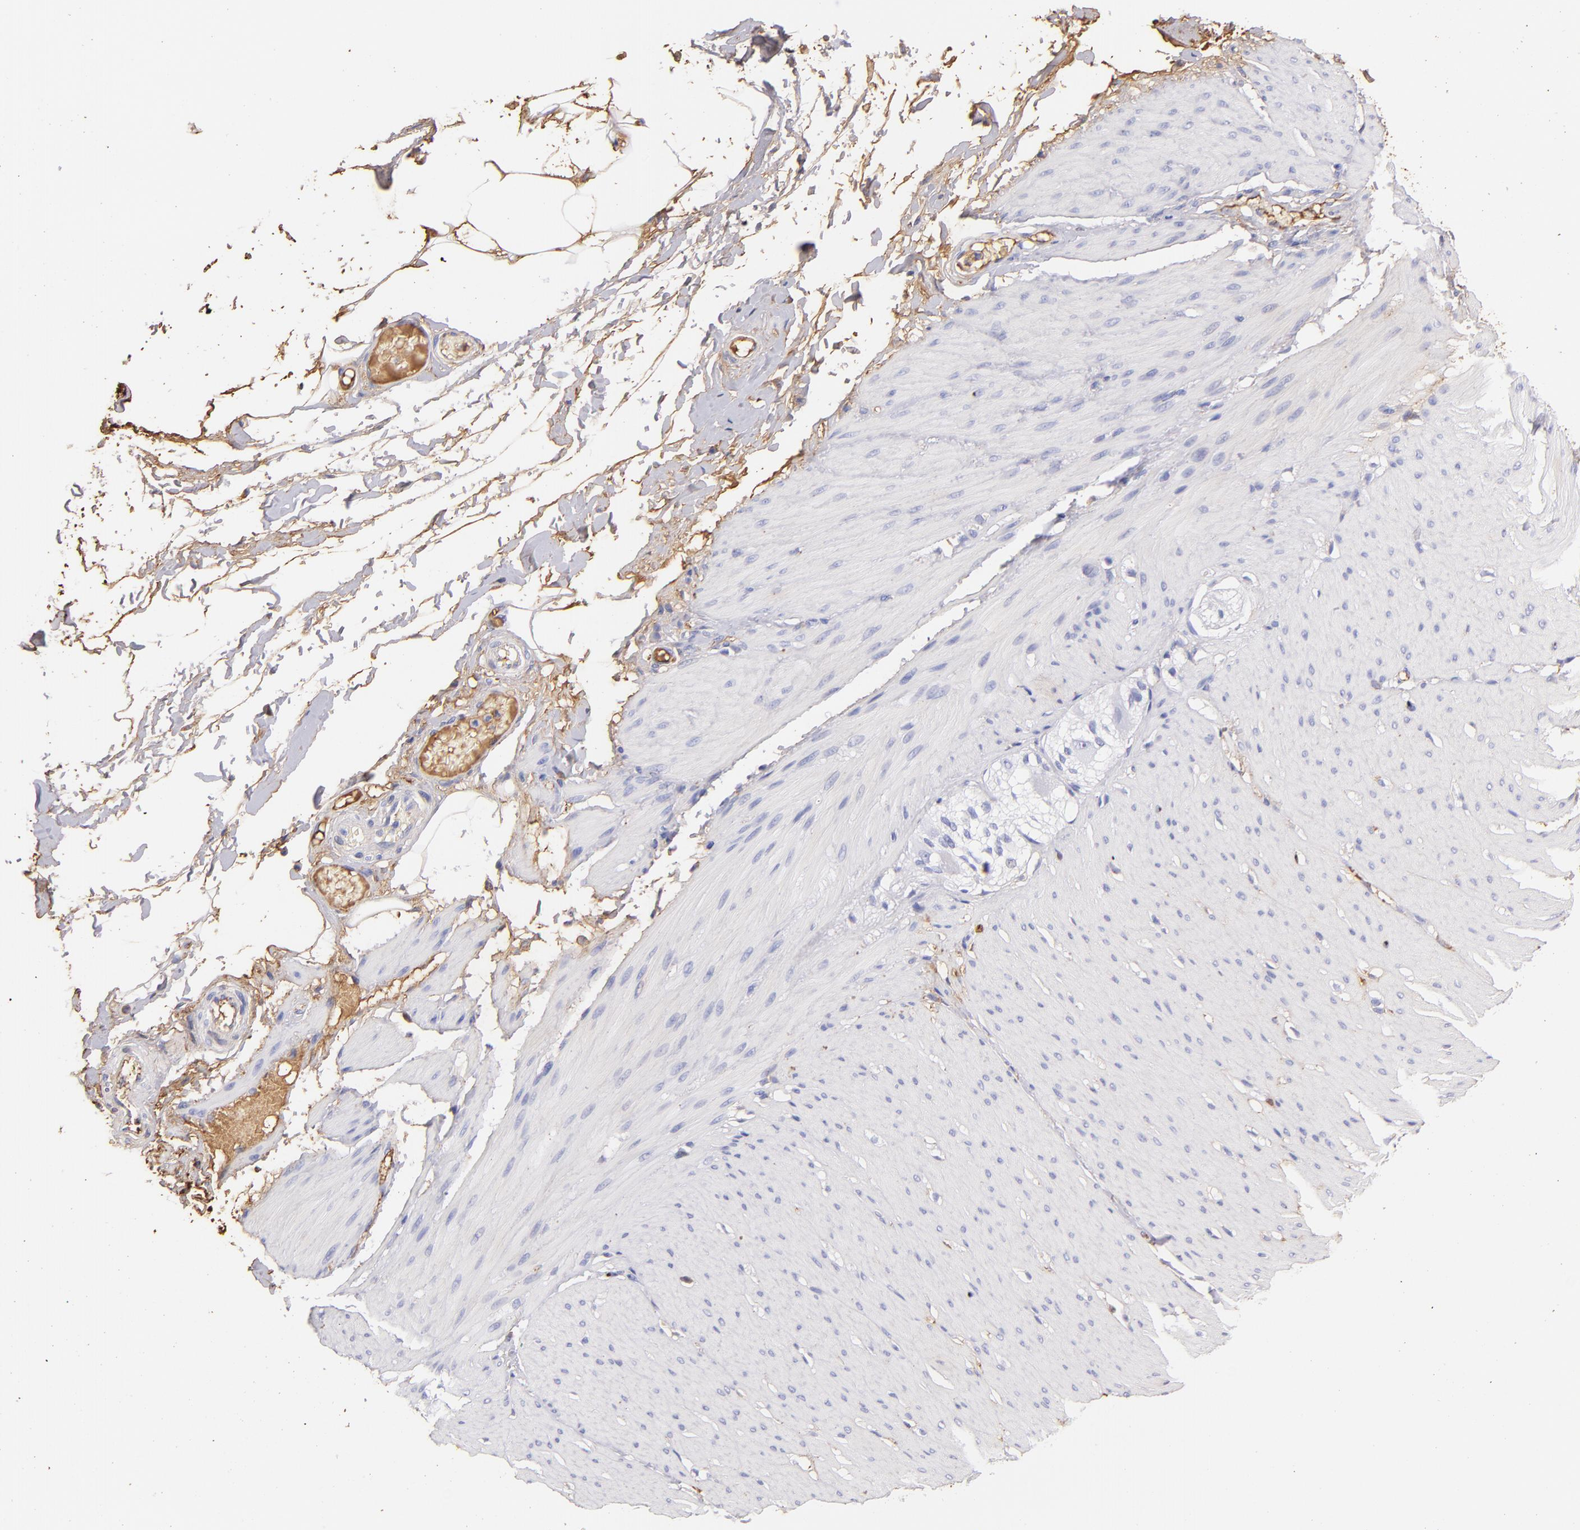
{"staining": {"intensity": "negative", "quantity": "none", "location": "none"}, "tissue": "smooth muscle", "cell_type": "Smooth muscle cells", "image_type": "normal", "snomed": [{"axis": "morphology", "description": "Normal tissue, NOS"}, {"axis": "topography", "description": "Smooth muscle"}, {"axis": "topography", "description": "Colon"}], "caption": "Smooth muscle cells are negative for brown protein staining in unremarkable smooth muscle. The staining is performed using DAB (3,3'-diaminobenzidine) brown chromogen with nuclei counter-stained in using hematoxylin.", "gene": "FGB", "patient": {"sex": "male", "age": 67}}